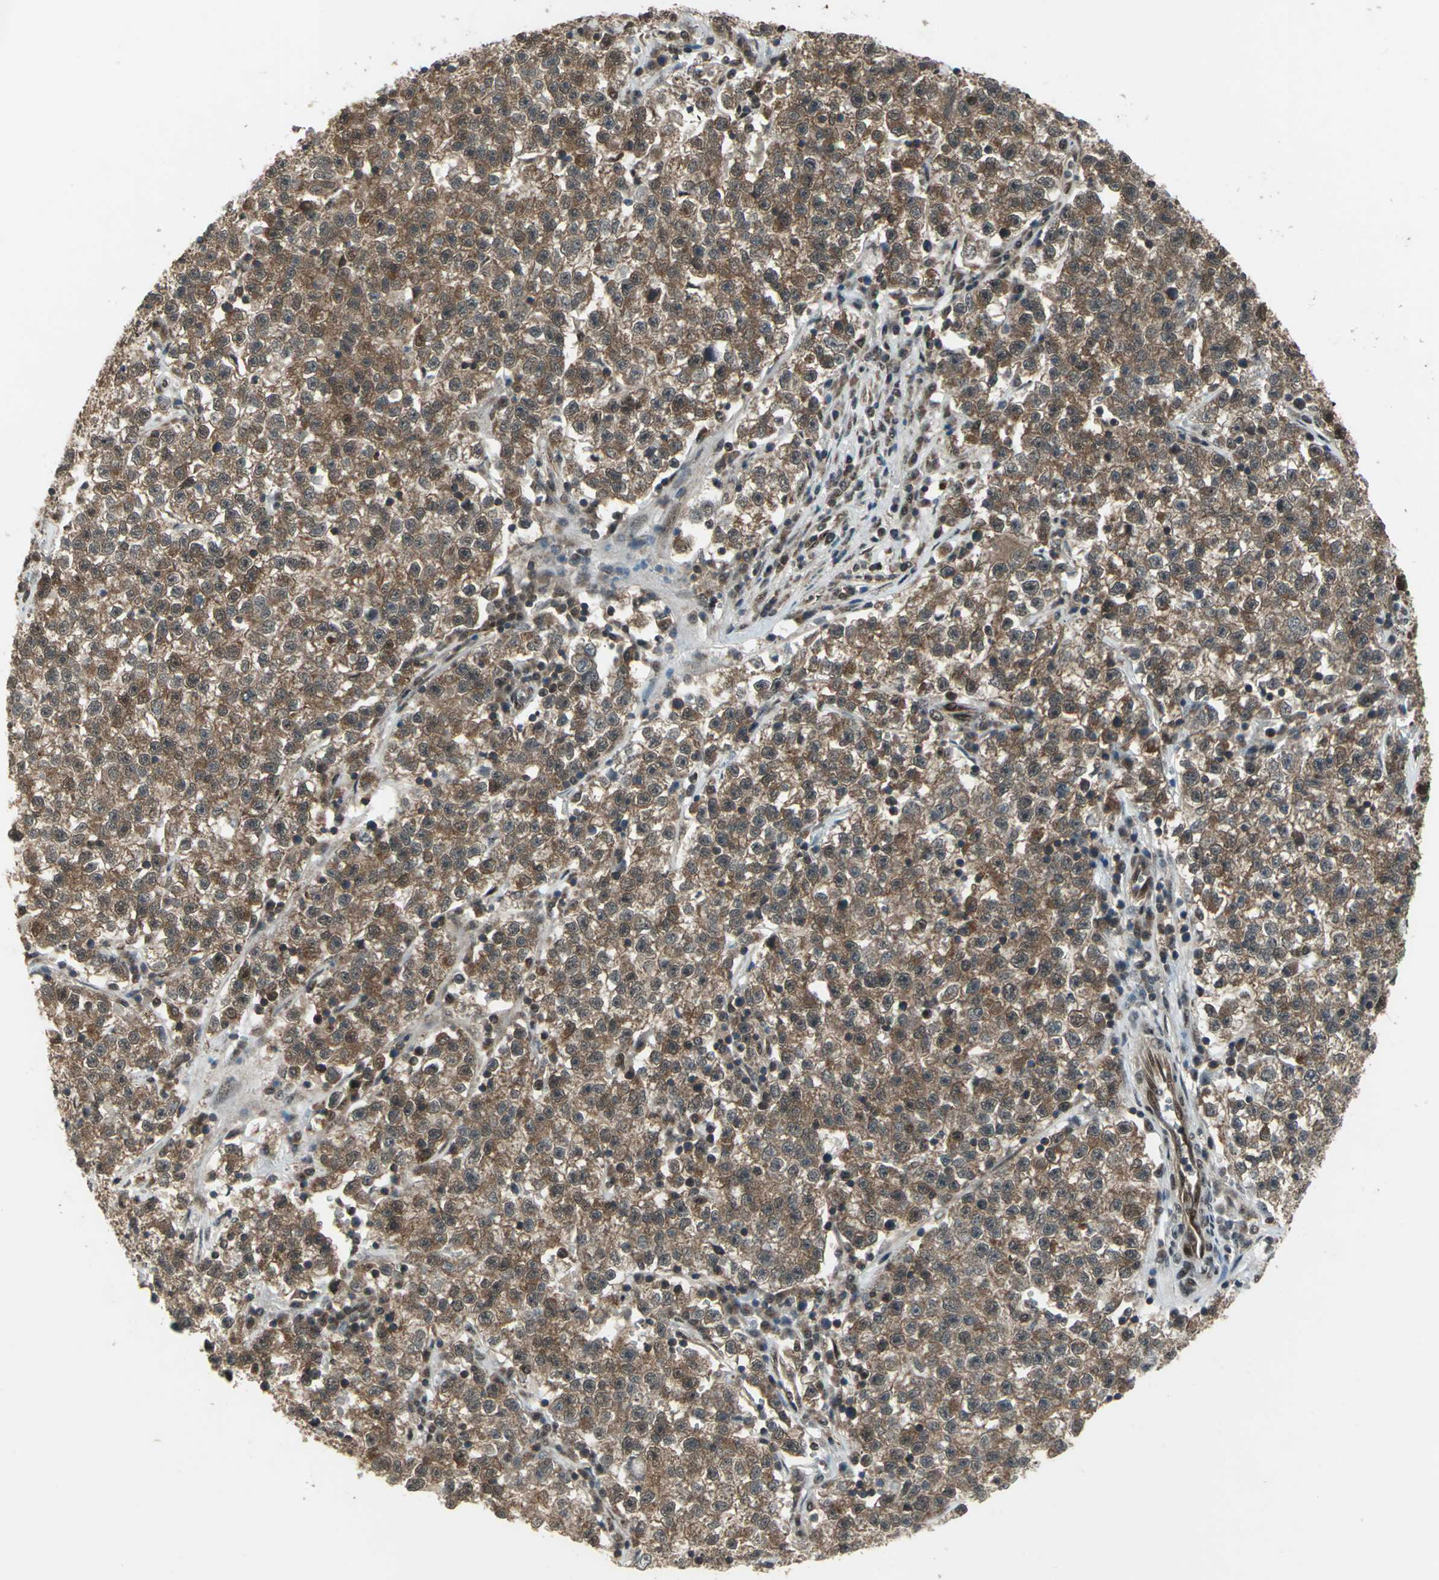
{"staining": {"intensity": "moderate", "quantity": ">75%", "location": "cytoplasmic/membranous,nuclear"}, "tissue": "testis cancer", "cell_type": "Tumor cells", "image_type": "cancer", "snomed": [{"axis": "morphology", "description": "Seminoma, NOS"}, {"axis": "topography", "description": "Testis"}], "caption": "Protein staining of testis cancer (seminoma) tissue reveals moderate cytoplasmic/membranous and nuclear expression in about >75% of tumor cells.", "gene": "COPS5", "patient": {"sex": "male", "age": 22}}